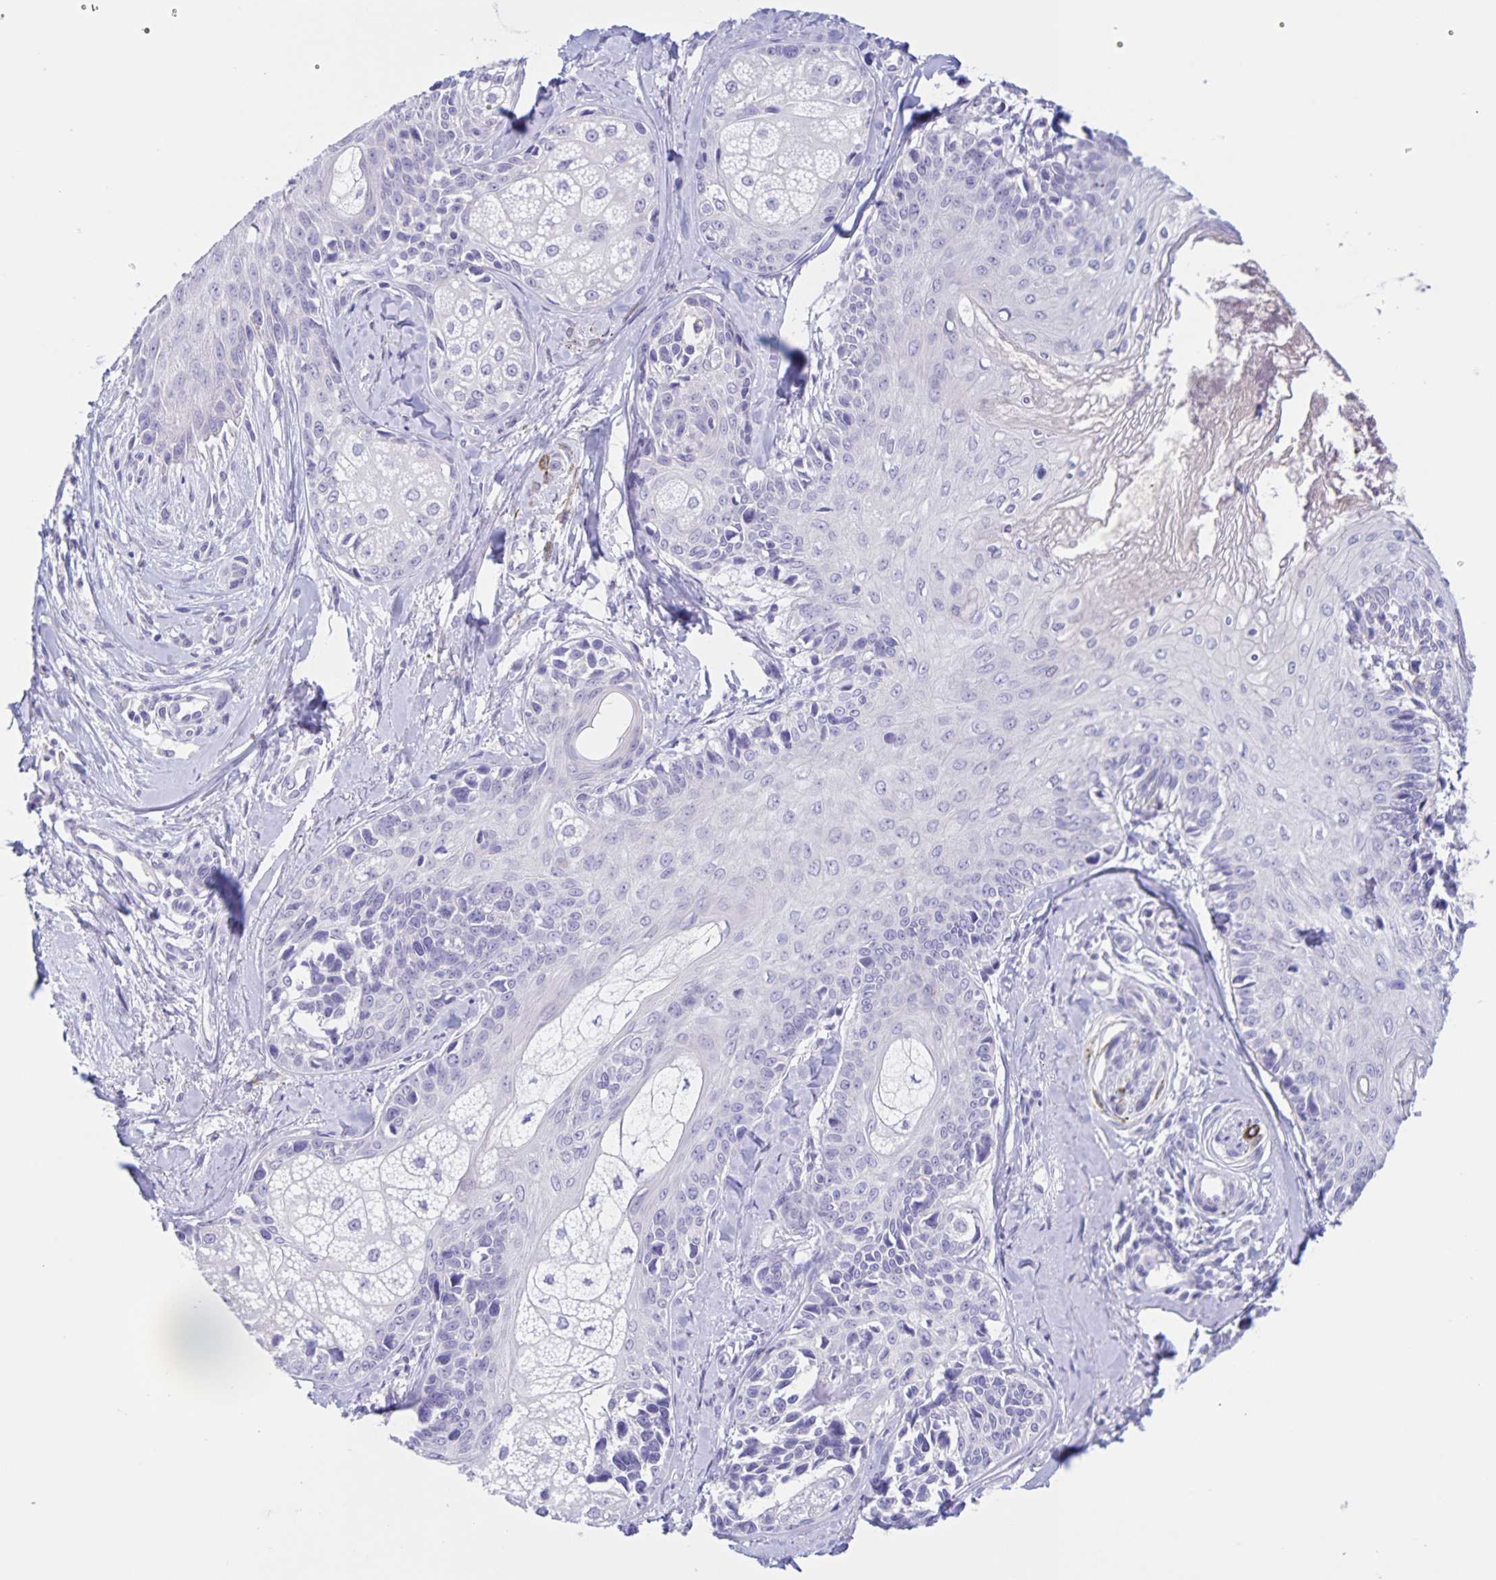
{"staining": {"intensity": "negative", "quantity": "none", "location": "none"}, "tissue": "melanoma", "cell_type": "Tumor cells", "image_type": "cancer", "snomed": [{"axis": "morphology", "description": "Malignant melanoma, NOS"}, {"axis": "topography", "description": "Skin"}], "caption": "This photomicrograph is of melanoma stained with immunohistochemistry to label a protein in brown with the nuclei are counter-stained blue. There is no expression in tumor cells.", "gene": "DMGDH", "patient": {"sex": "female", "age": 86}}